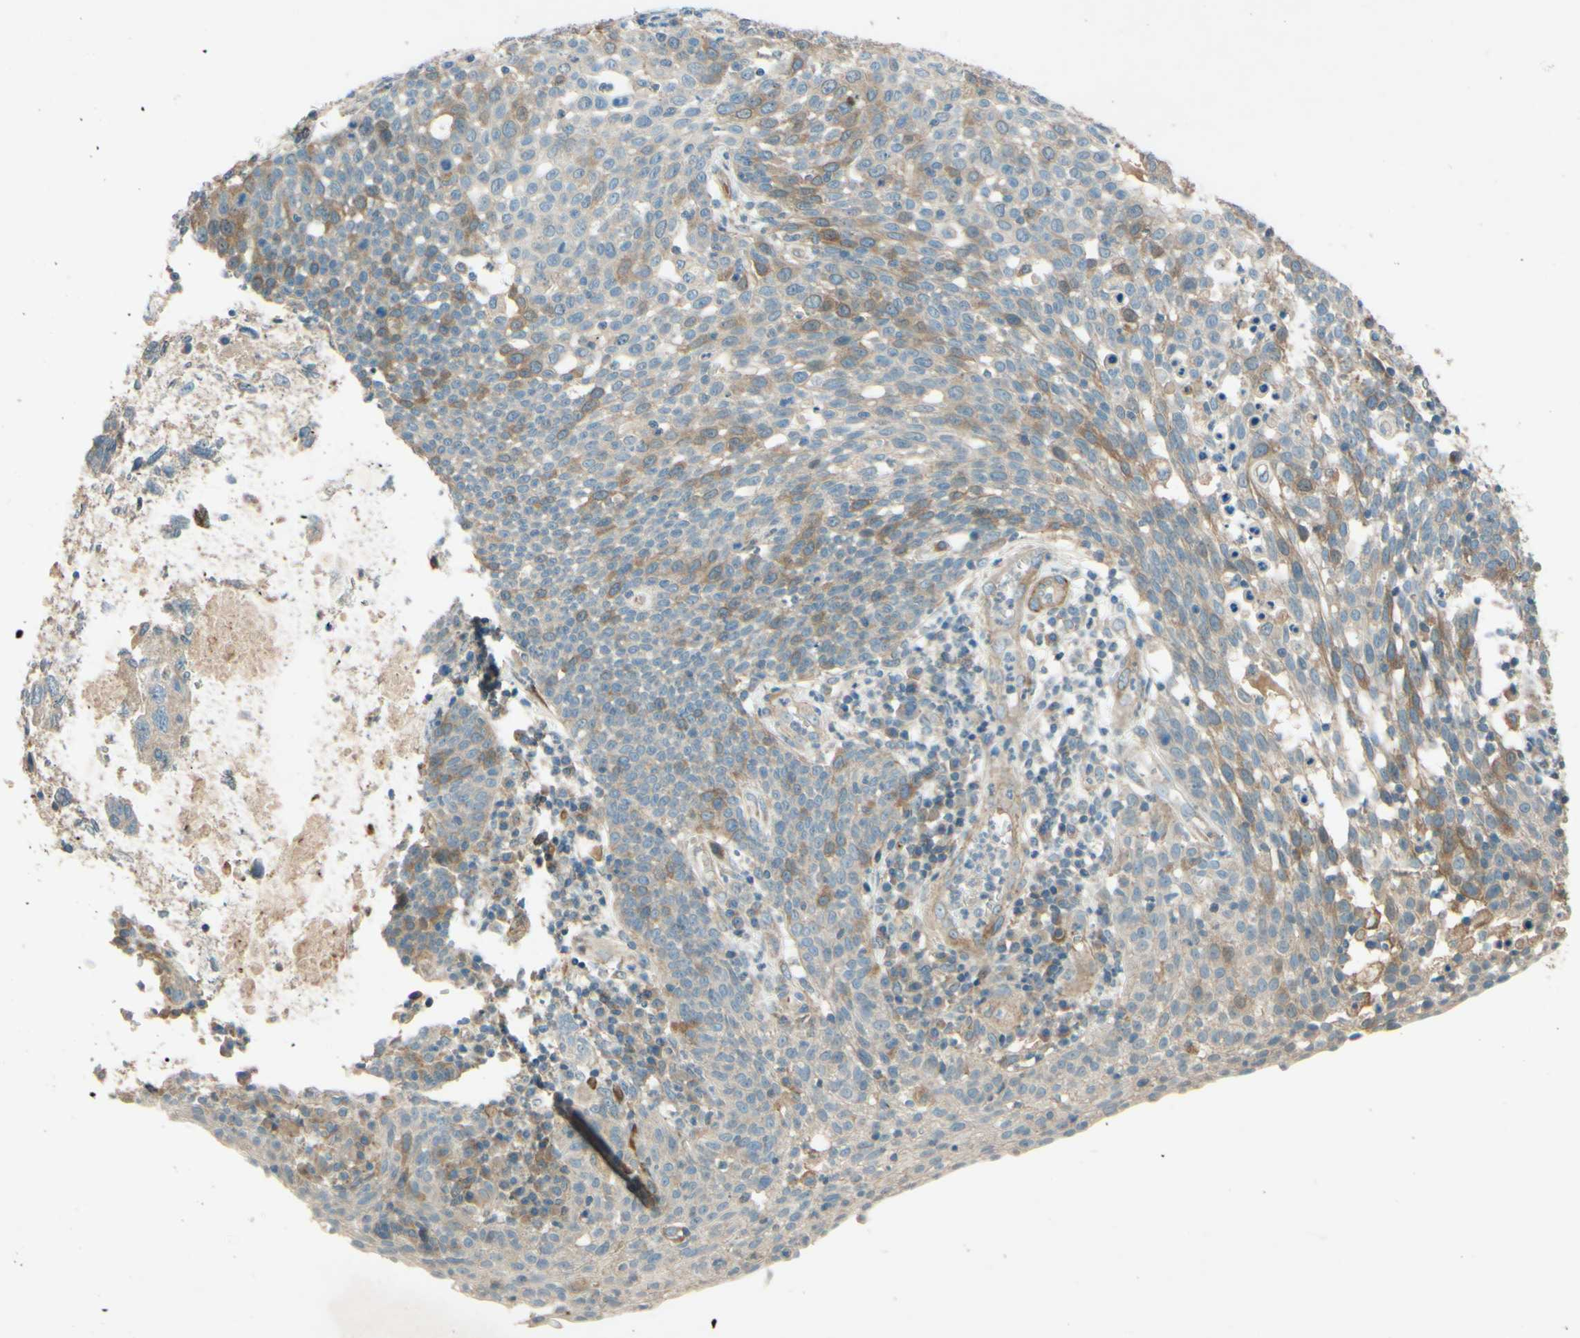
{"staining": {"intensity": "weak", "quantity": ">75%", "location": "cytoplasmic/membranous"}, "tissue": "cervical cancer", "cell_type": "Tumor cells", "image_type": "cancer", "snomed": [{"axis": "morphology", "description": "Squamous cell carcinoma, NOS"}, {"axis": "topography", "description": "Cervix"}], "caption": "Protein staining by immunohistochemistry (IHC) reveals weak cytoplasmic/membranous expression in approximately >75% of tumor cells in squamous cell carcinoma (cervical).", "gene": "ADAM17", "patient": {"sex": "female", "age": 34}}